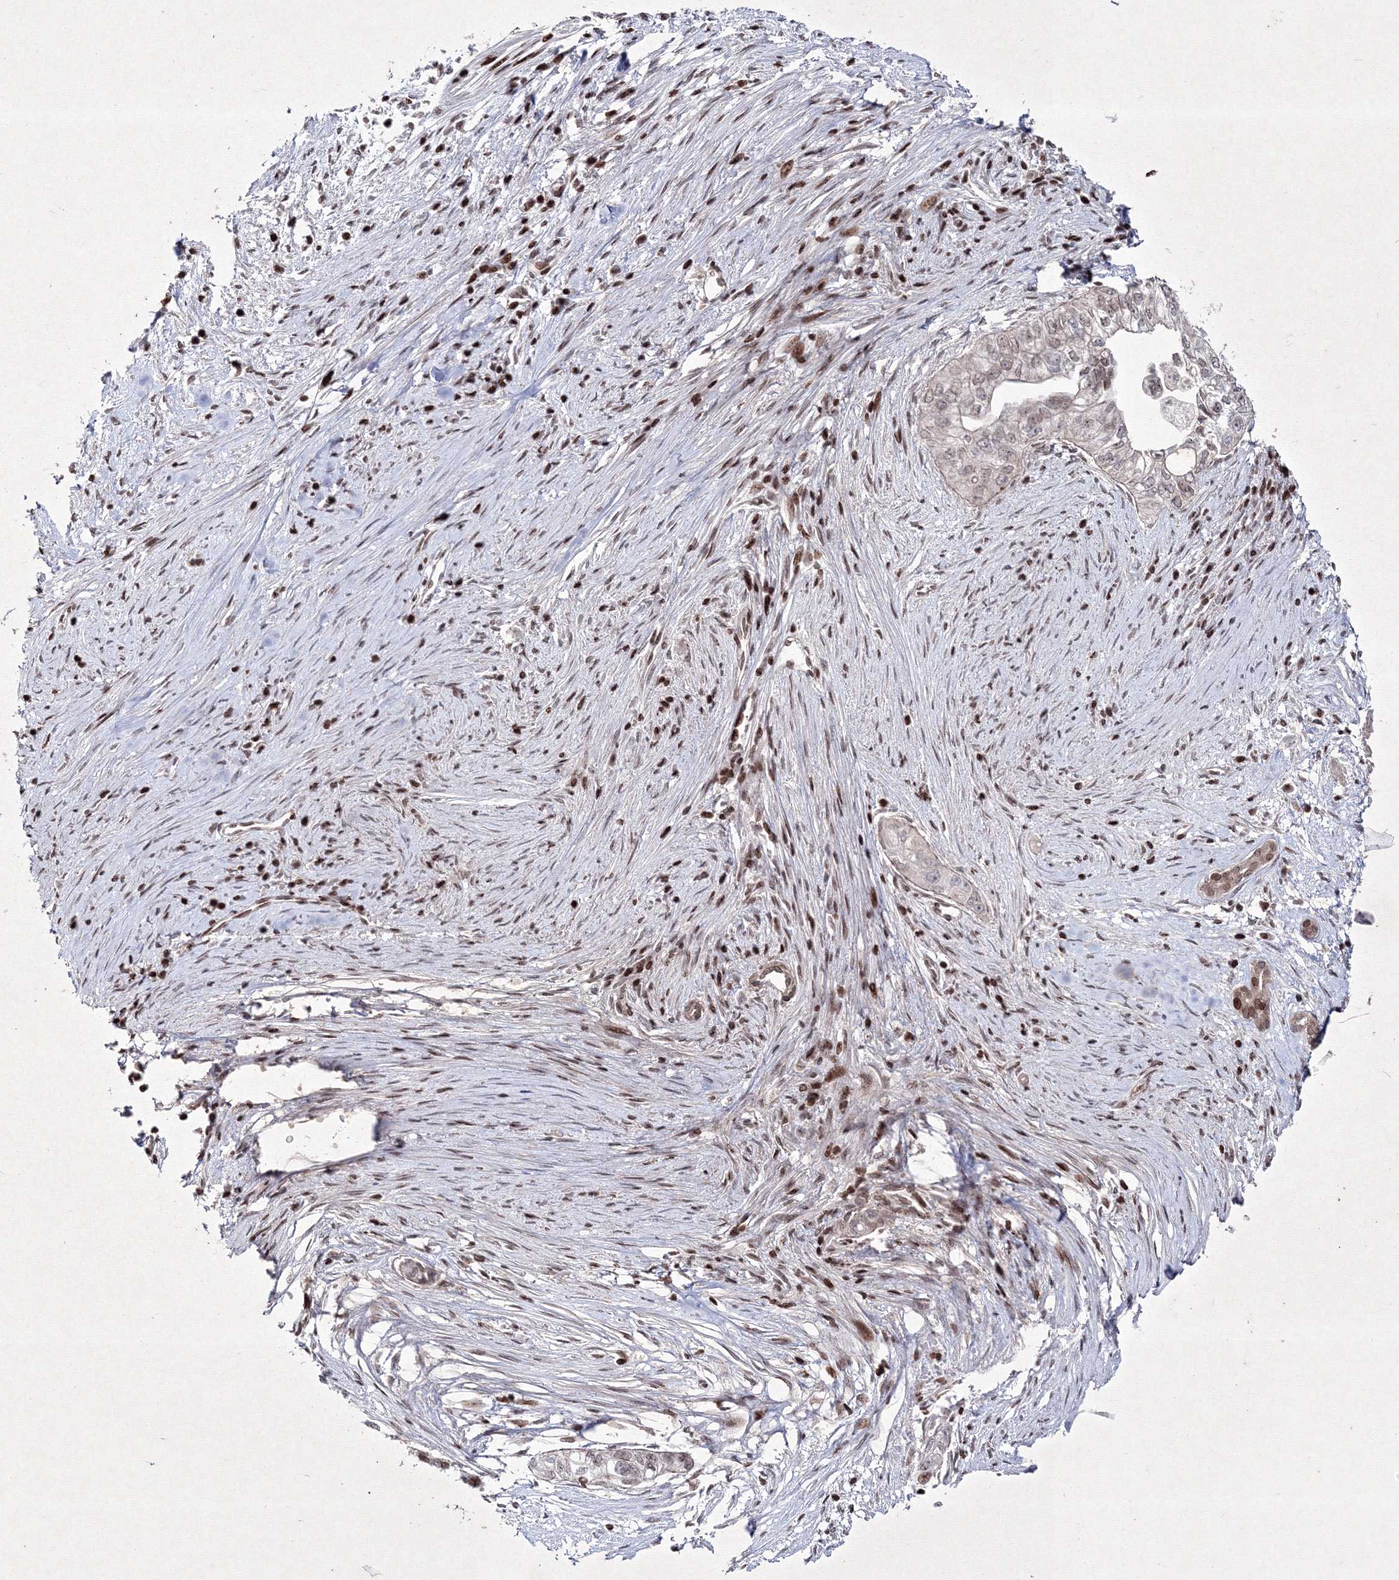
{"staining": {"intensity": "negative", "quantity": "none", "location": "none"}, "tissue": "pancreatic cancer", "cell_type": "Tumor cells", "image_type": "cancer", "snomed": [{"axis": "morphology", "description": "Adenocarcinoma, NOS"}, {"axis": "topography", "description": "Pancreas"}], "caption": "The immunohistochemistry (IHC) image has no significant expression in tumor cells of pancreatic adenocarcinoma tissue.", "gene": "SMIM29", "patient": {"sex": "male", "age": 72}}